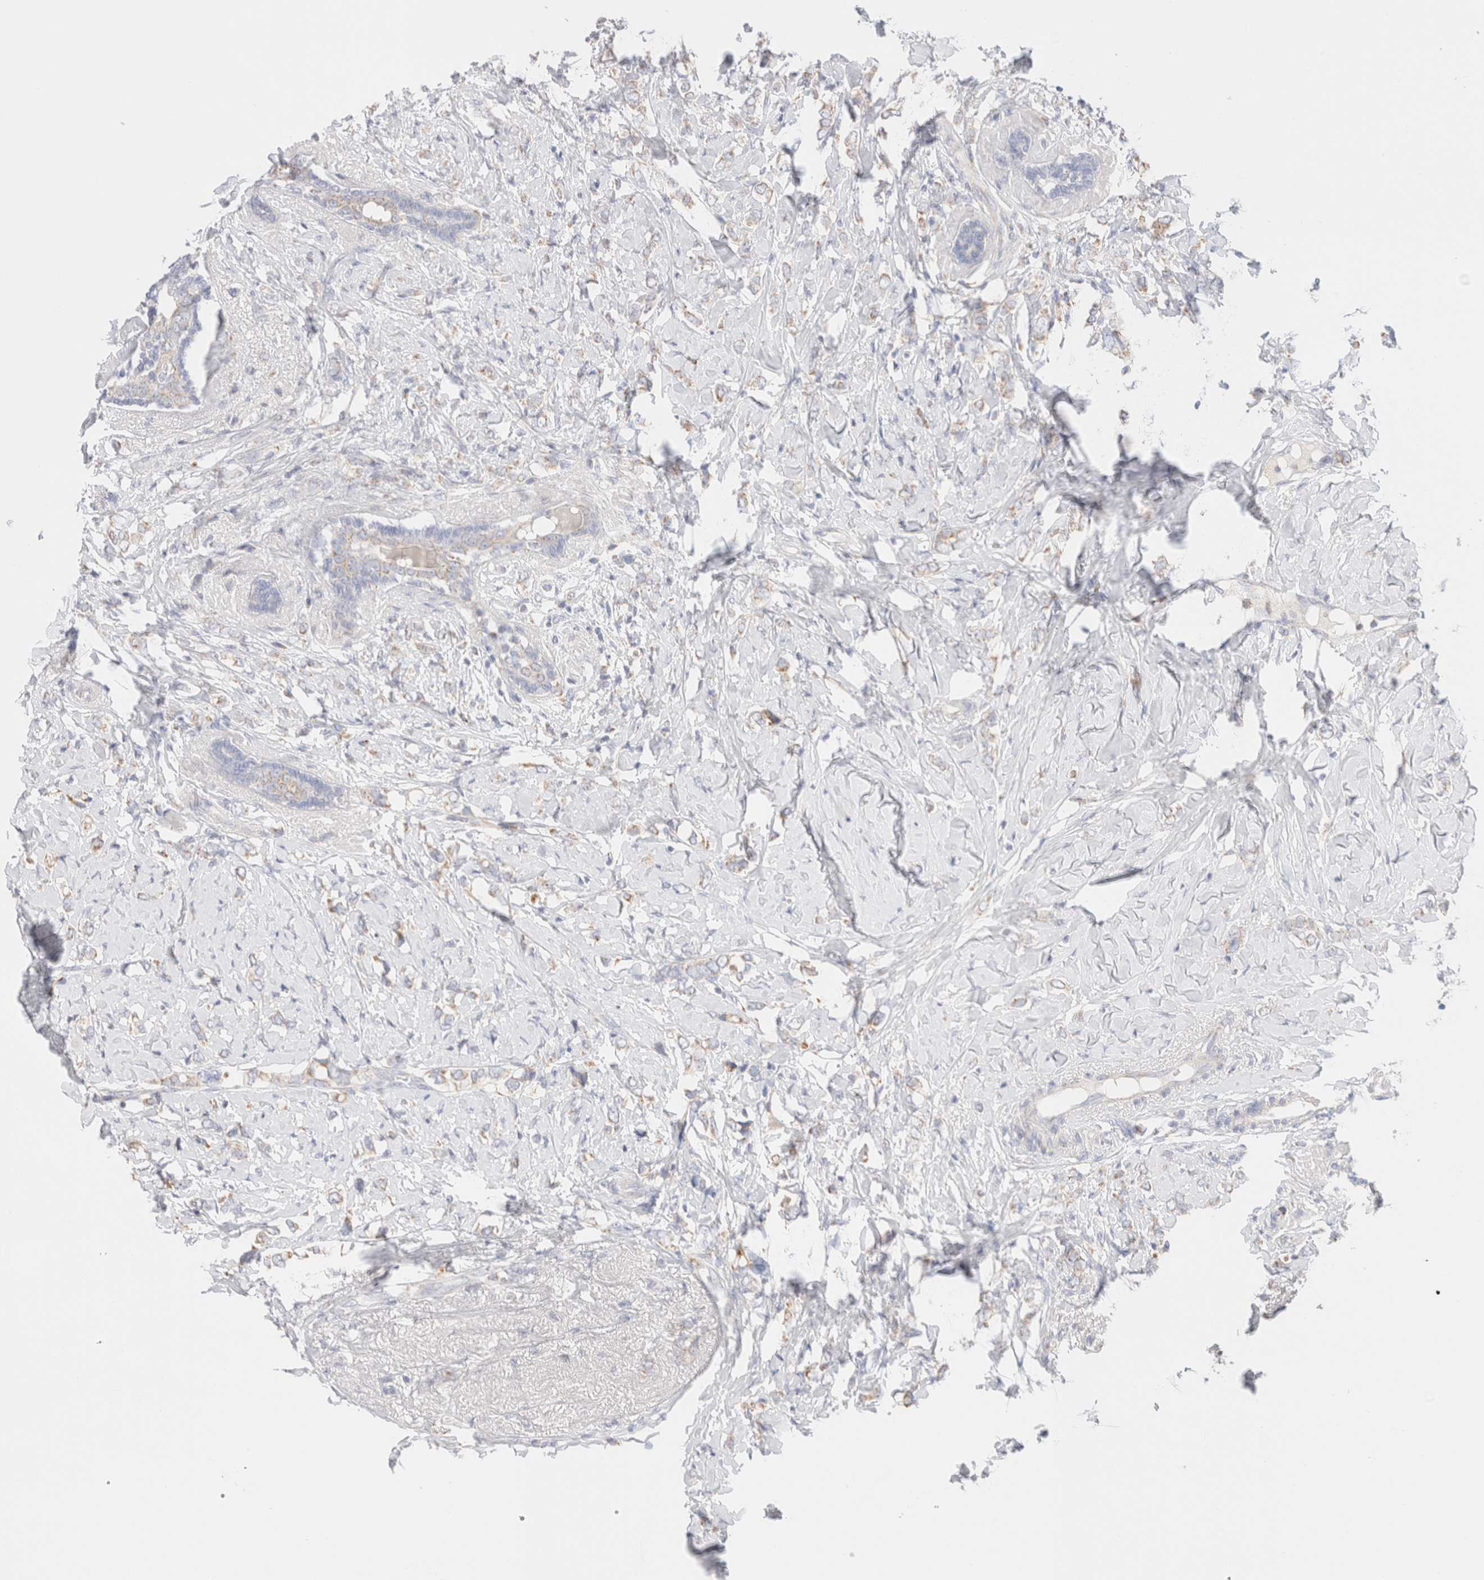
{"staining": {"intensity": "weak", "quantity": "25%-75%", "location": "cytoplasmic/membranous"}, "tissue": "breast cancer", "cell_type": "Tumor cells", "image_type": "cancer", "snomed": [{"axis": "morphology", "description": "Normal tissue, NOS"}, {"axis": "morphology", "description": "Lobular carcinoma"}, {"axis": "topography", "description": "Breast"}], "caption": "Protein staining shows weak cytoplasmic/membranous staining in approximately 25%-75% of tumor cells in breast lobular carcinoma.", "gene": "ATP6V1C1", "patient": {"sex": "female", "age": 47}}